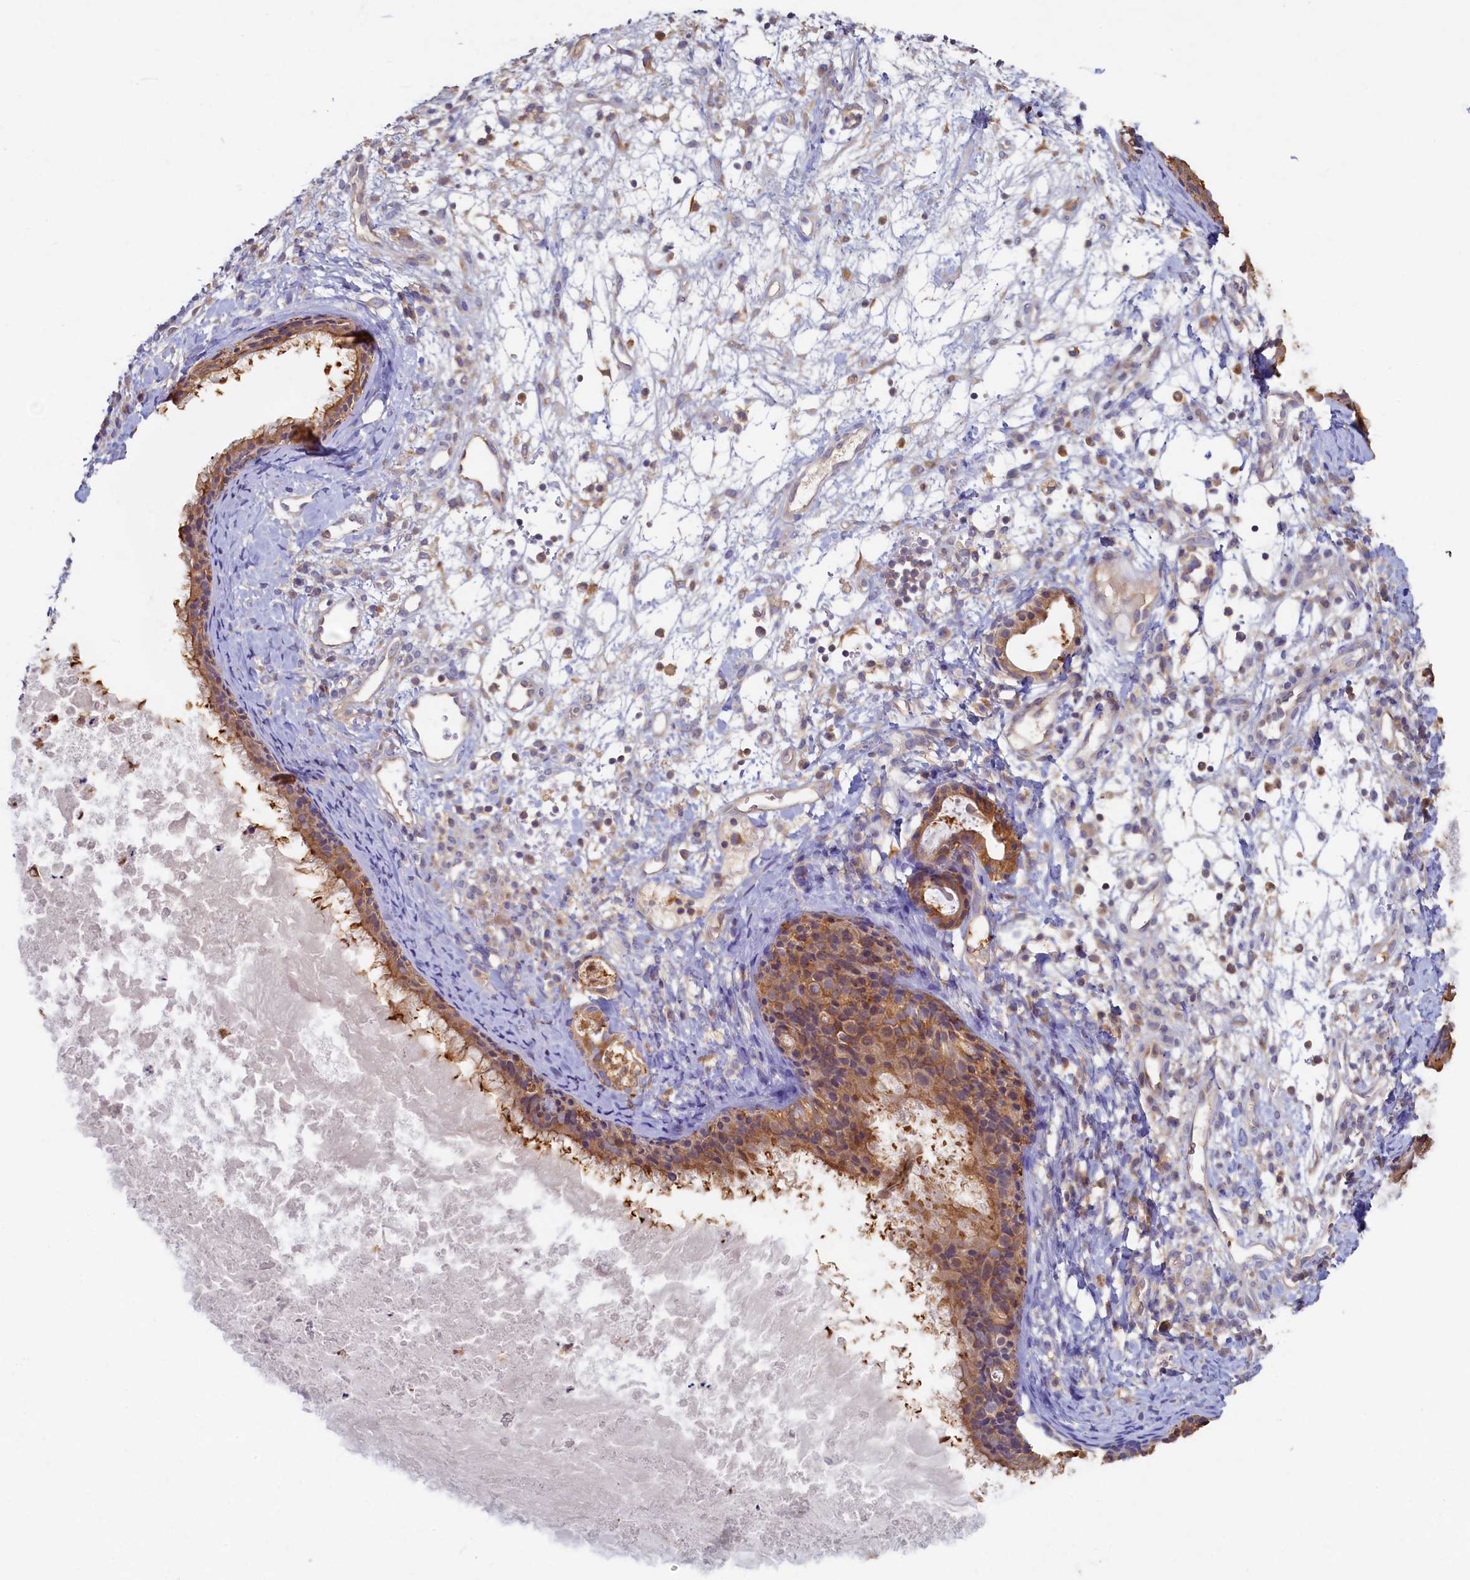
{"staining": {"intensity": "moderate", "quantity": ">75%", "location": "cytoplasmic/membranous"}, "tissue": "nasopharynx", "cell_type": "Respiratory epithelial cells", "image_type": "normal", "snomed": [{"axis": "morphology", "description": "Normal tissue, NOS"}, {"axis": "topography", "description": "Nasopharynx"}], "caption": "Normal nasopharynx was stained to show a protein in brown. There is medium levels of moderate cytoplasmic/membranous expression in approximately >75% of respiratory epithelial cells. Using DAB (brown) and hematoxylin (blue) stains, captured at high magnification using brightfield microscopy.", "gene": "TIMM8B", "patient": {"sex": "male", "age": 22}}